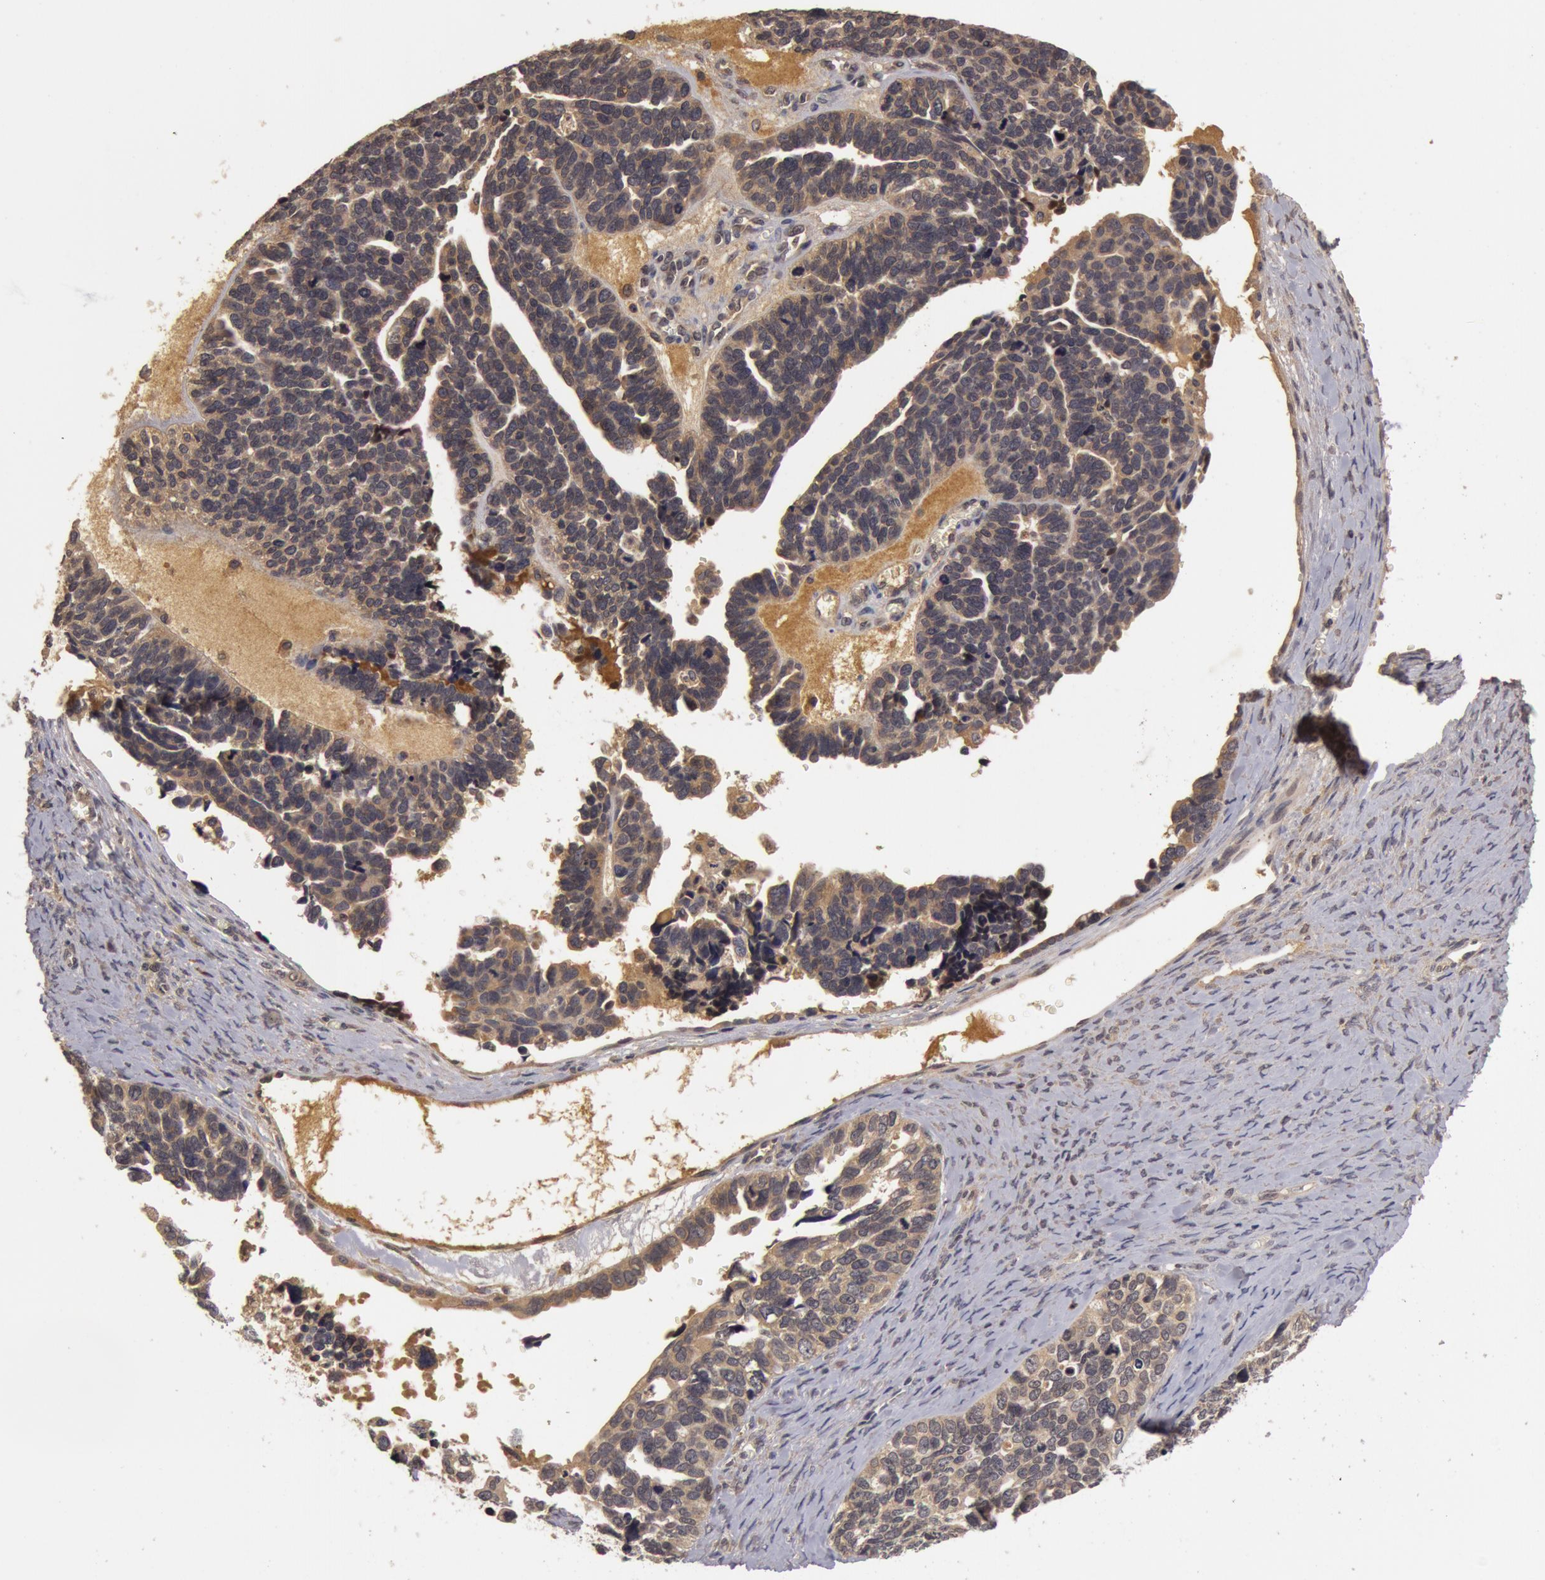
{"staining": {"intensity": "weak", "quantity": ">75%", "location": "cytoplasmic/membranous"}, "tissue": "ovarian cancer", "cell_type": "Tumor cells", "image_type": "cancer", "snomed": [{"axis": "morphology", "description": "Cystadenocarcinoma, serous, NOS"}, {"axis": "topography", "description": "Ovary"}], "caption": "An IHC image of neoplastic tissue is shown. Protein staining in brown highlights weak cytoplasmic/membranous positivity in ovarian serous cystadenocarcinoma within tumor cells.", "gene": "BCHE", "patient": {"sex": "female", "age": 77}}